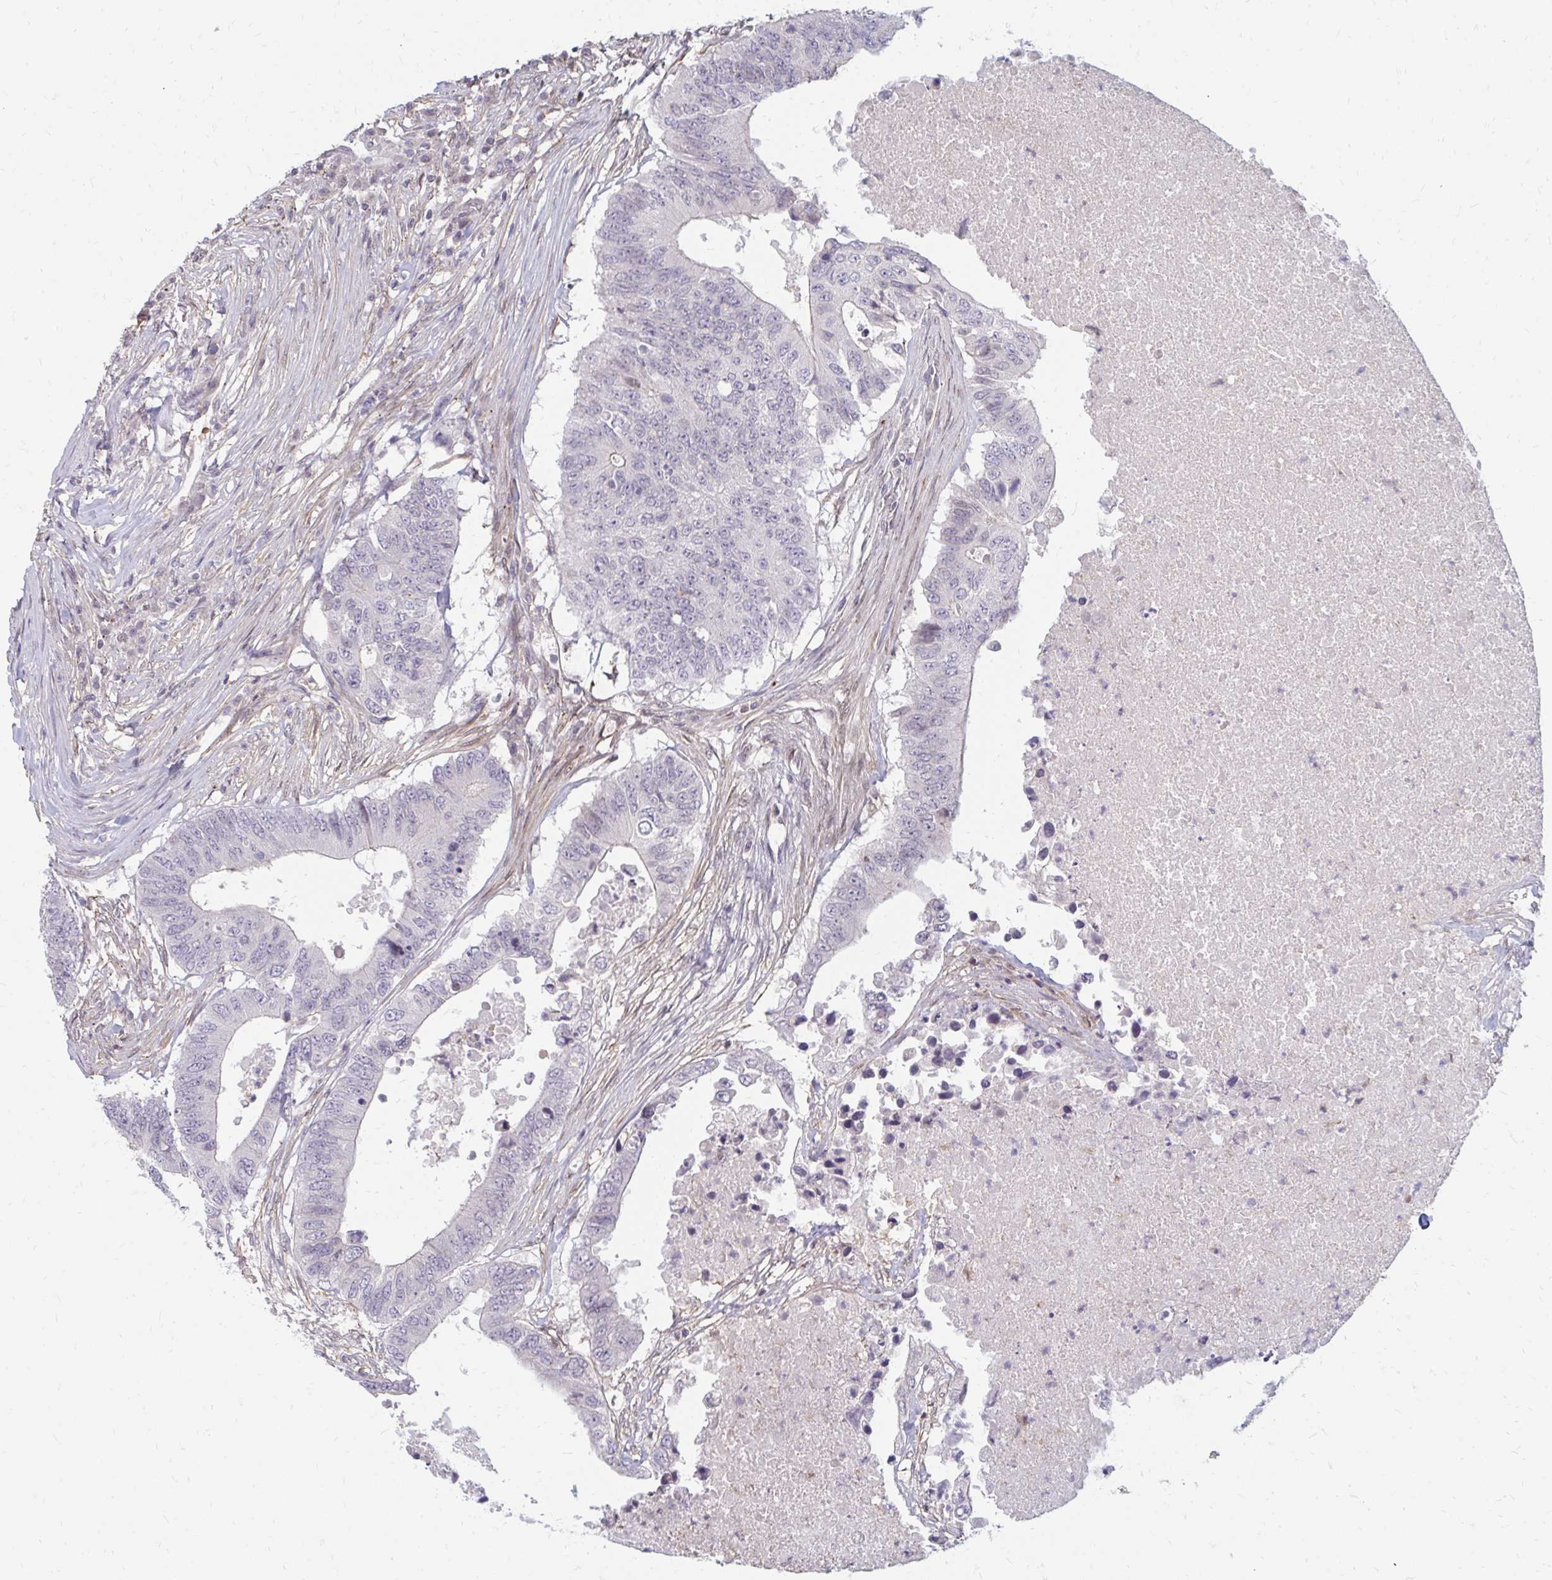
{"staining": {"intensity": "negative", "quantity": "none", "location": "none"}, "tissue": "colorectal cancer", "cell_type": "Tumor cells", "image_type": "cancer", "snomed": [{"axis": "morphology", "description": "Adenocarcinoma, NOS"}, {"axis": "topography", "description": "Colon"}], "caption": "Colorectal cancer was stained to show a protein in brown. There is no significant staining in tumor cells.", "gene": "GPC5", "patient": {"sex": "male", "age": 71}}